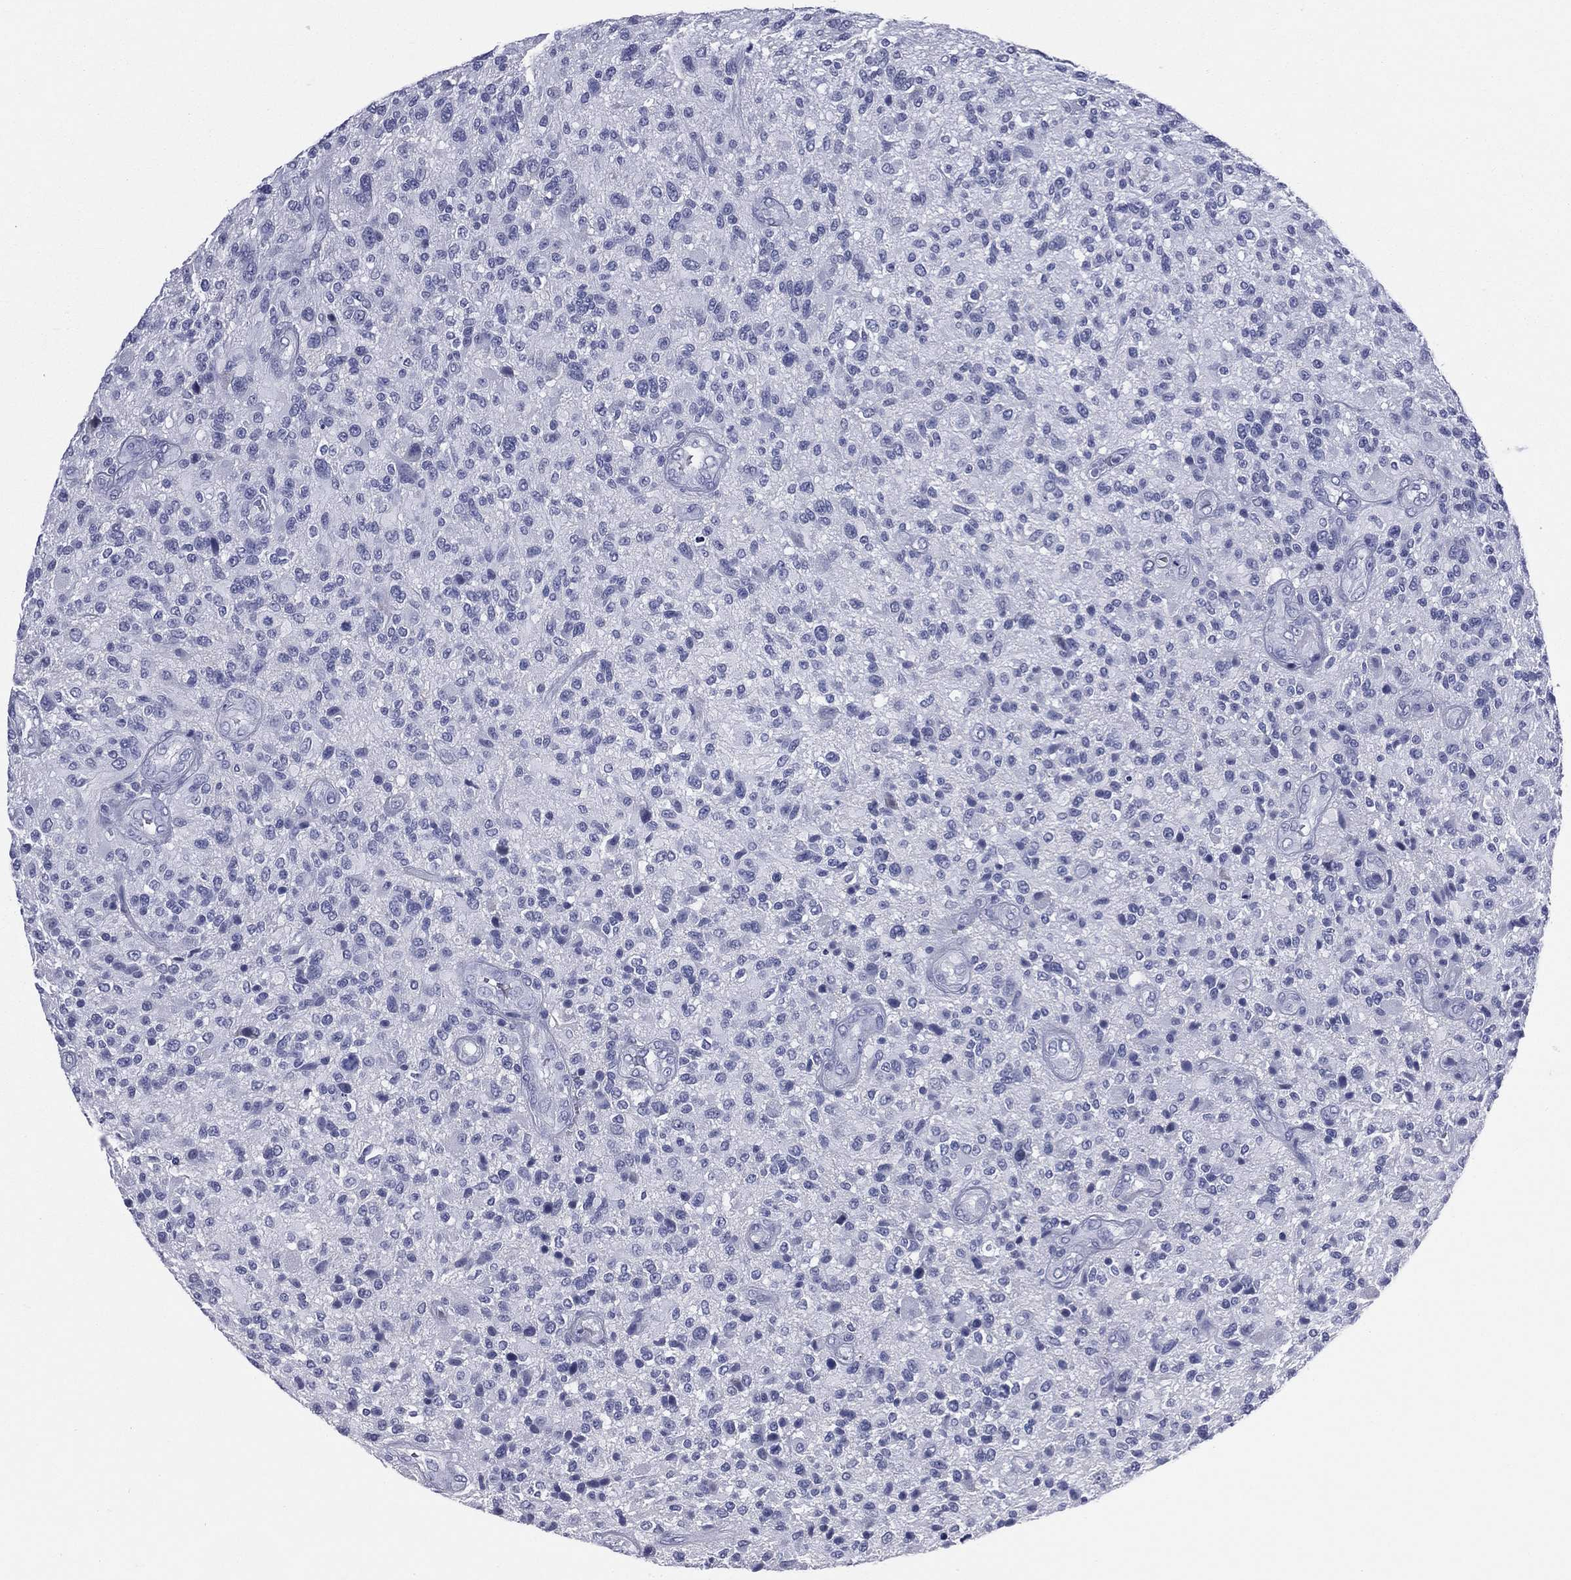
{"staining": {"intensity": "negative", "quantity": "none", "location": "none"}, "tissue": "glioma", "cell_type": "Tumor cells", "image_type": "cancer", "snomed": [{"axis": "morphology", "description": "Glioma, malignant, High grade"}, {"axis": "topography", "description": "Brain"}], "caption": "Immunohistochemistry (IHC) of human glioma displays no staining in tumor cells.", "gene": "MLN", "patient": {"sex": "male", "age": 47}}